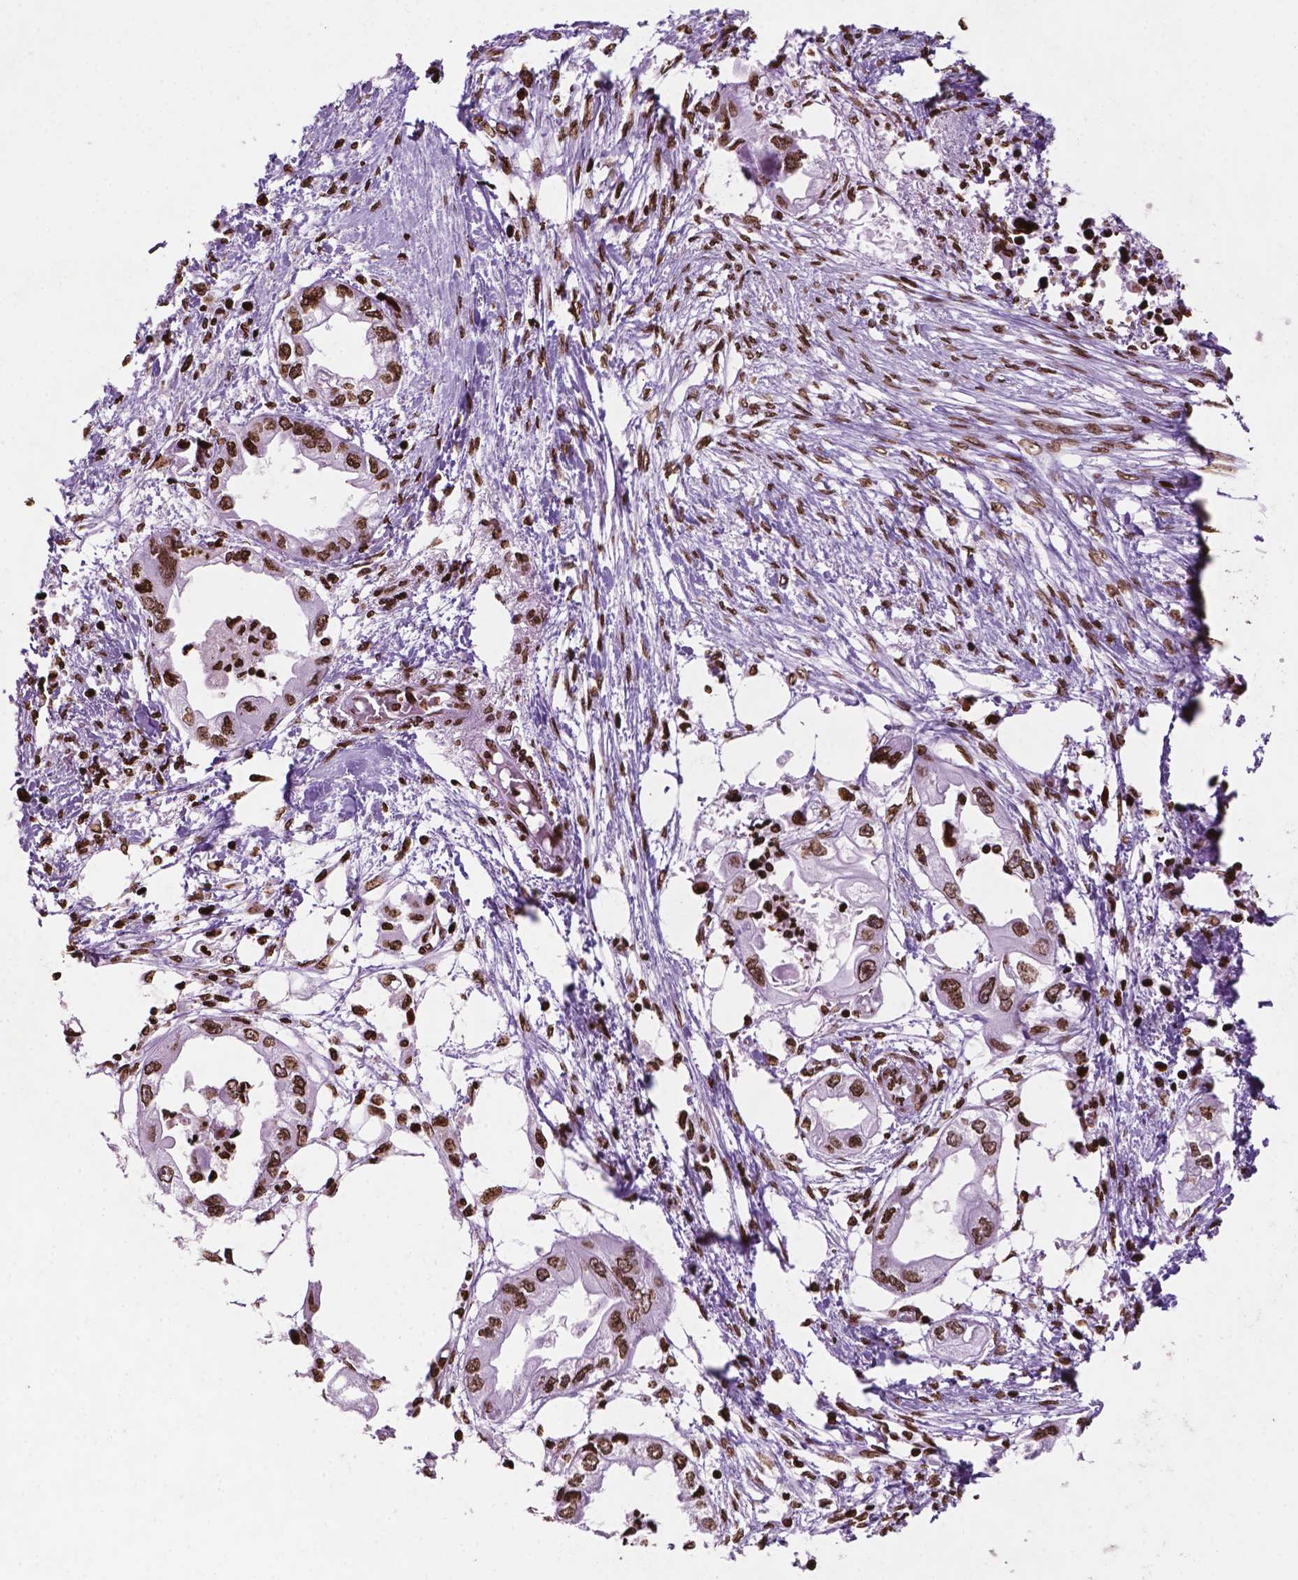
{"staining": {"intensity": "strong", "quantity": ">75%", "location": "nuclear"}, "tissue": "endometrial cancer", "cell_type": "Tumor cells", "image_type": "cancer", "snomed": [{"axis": "morphology", "description": "Adenocarcinoma, NOS"}, {"axis": "morphology", "description": "Adenocarcinoma, metastatic, NOS"}, {"axis": "topography", "description": "Adipose tissue"}, {"axis": "topography", "description": "Endometrium"}], "caption": "Immunohistochemistry micrograph of endometrial cancer (metastatic adenocarcinoma) stained for a protein (brown), which displays high levels of strong nuclear staining in approximately >75% of tumor cells.", "gene": "TMEM250", "patient": {"sex": "female", "age": 67}}